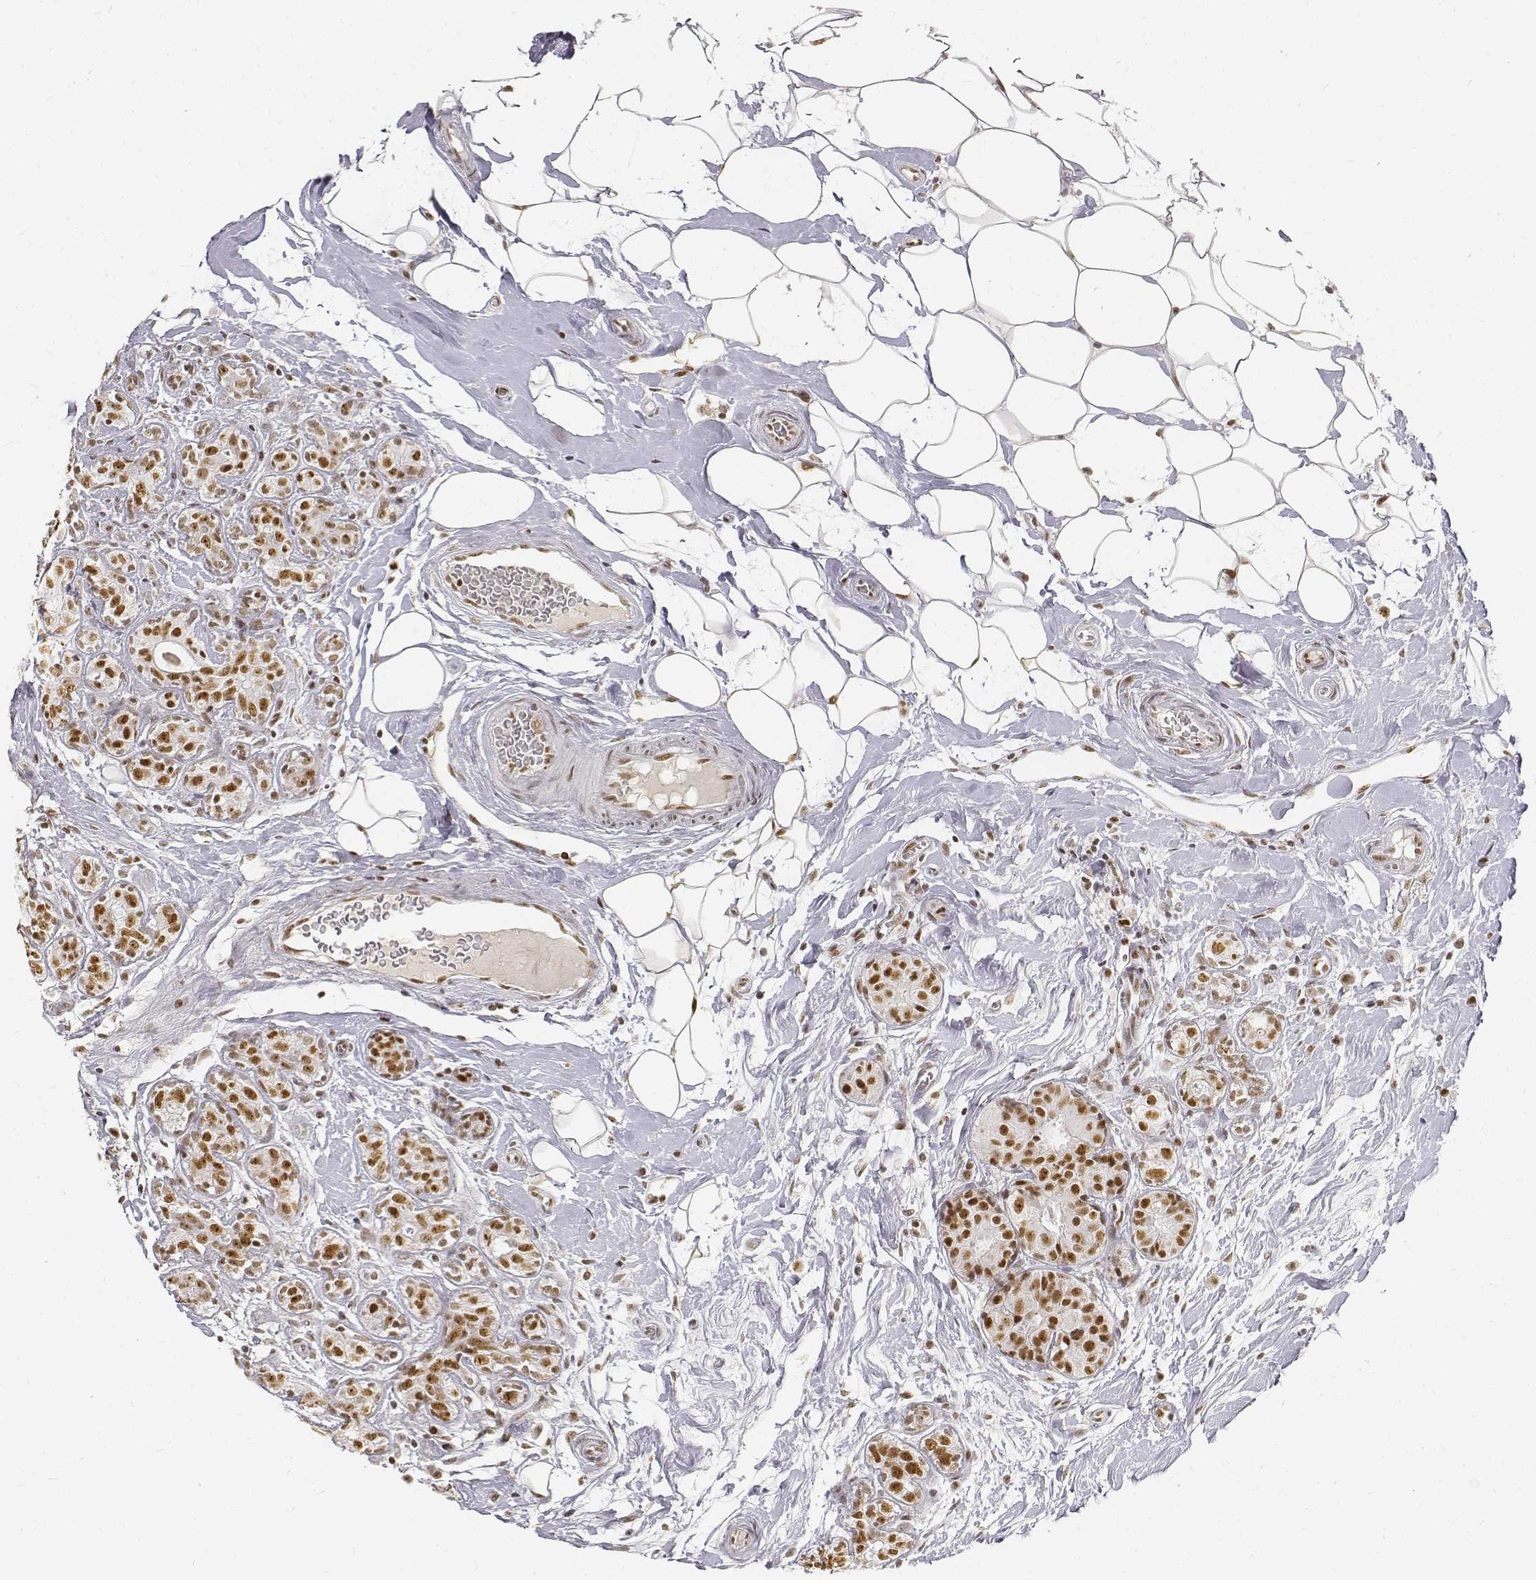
{"staining": {"intensity": "strong", "quantity": "<25%", "location": "nuclear"}, "tissue": "breast cancer", "cell_type": "Tumor cells", "image_type": "cancer", "snomed": [{"axis": "morphology", "description": "Normal tissue, NOS"}, {"axis": "morphology", "description": "Duct carcinoma"}, {"axis": "topography", "description": "Breast"}], "caption": "Intraductal carcinoma (breast) stained with DAB (3,3'-diaminobenzidine) immunohistochemistry exhibits medium levels of strong nuclear staining in approximately <25% of tumor cells.", "gene": "PHF6", "patient": {"sex": "female", "age": 43}}